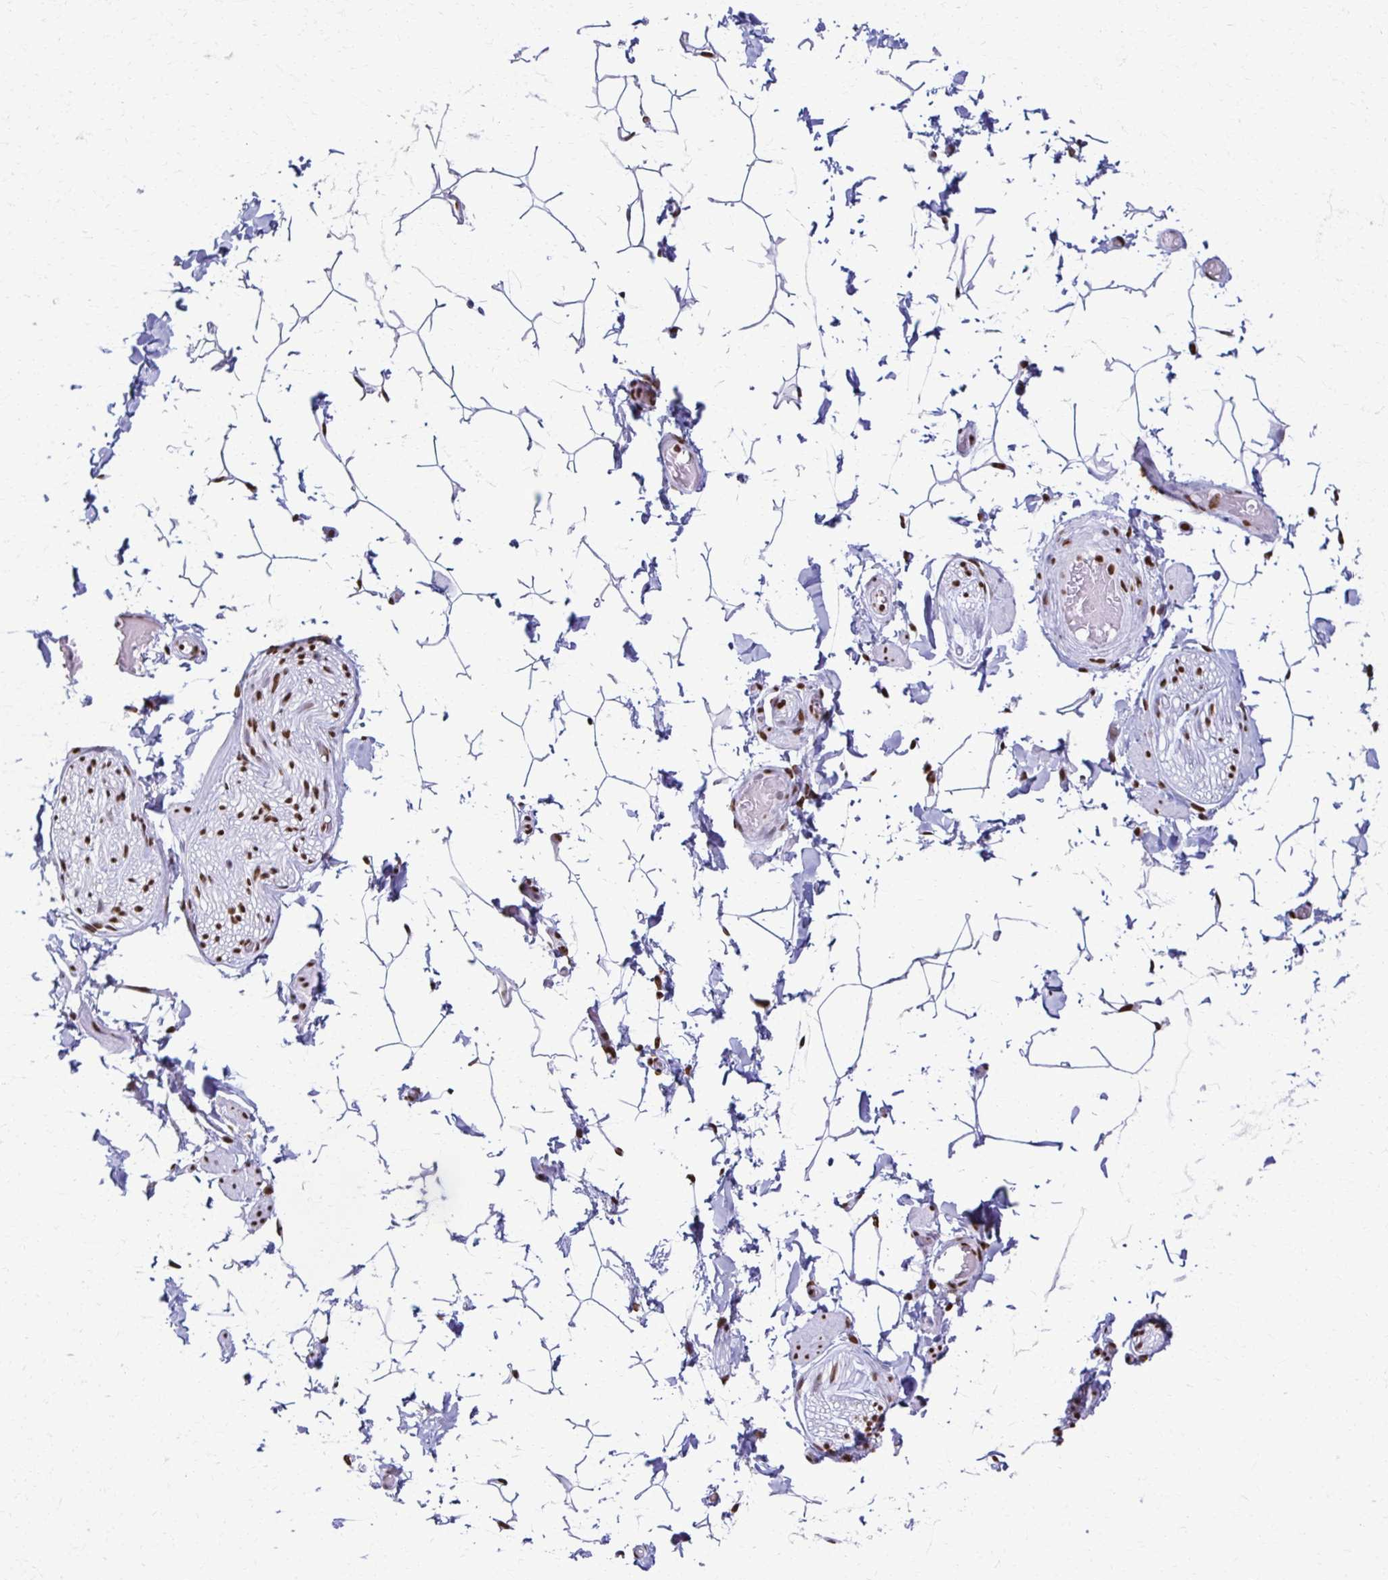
{"staining": {"intensity": "strong", "quantity": "<25%", "location": "nuclear"}, "tissue": "adipose tissue", "cell_type": "Adipocytes", "image_type": "normal", "snomed": [{"axis": "morphology", "description": "Normal tissue, NOS"}, {"axis": "topography", "description": "Epididymis"}, {"axis": "topography", "description": "Peripheral nerve tissue"}], "caption": "Immunohistochemical staining of unremarkable human adipose tissue demonstrates <25% levels of strong nuclear protein positivity in about <25% of adipocytes. The protein is shown in brown color, while the nuclei are stained blue.", "gene": "NONO", "patient": {"sex": "male", "age": 32}}